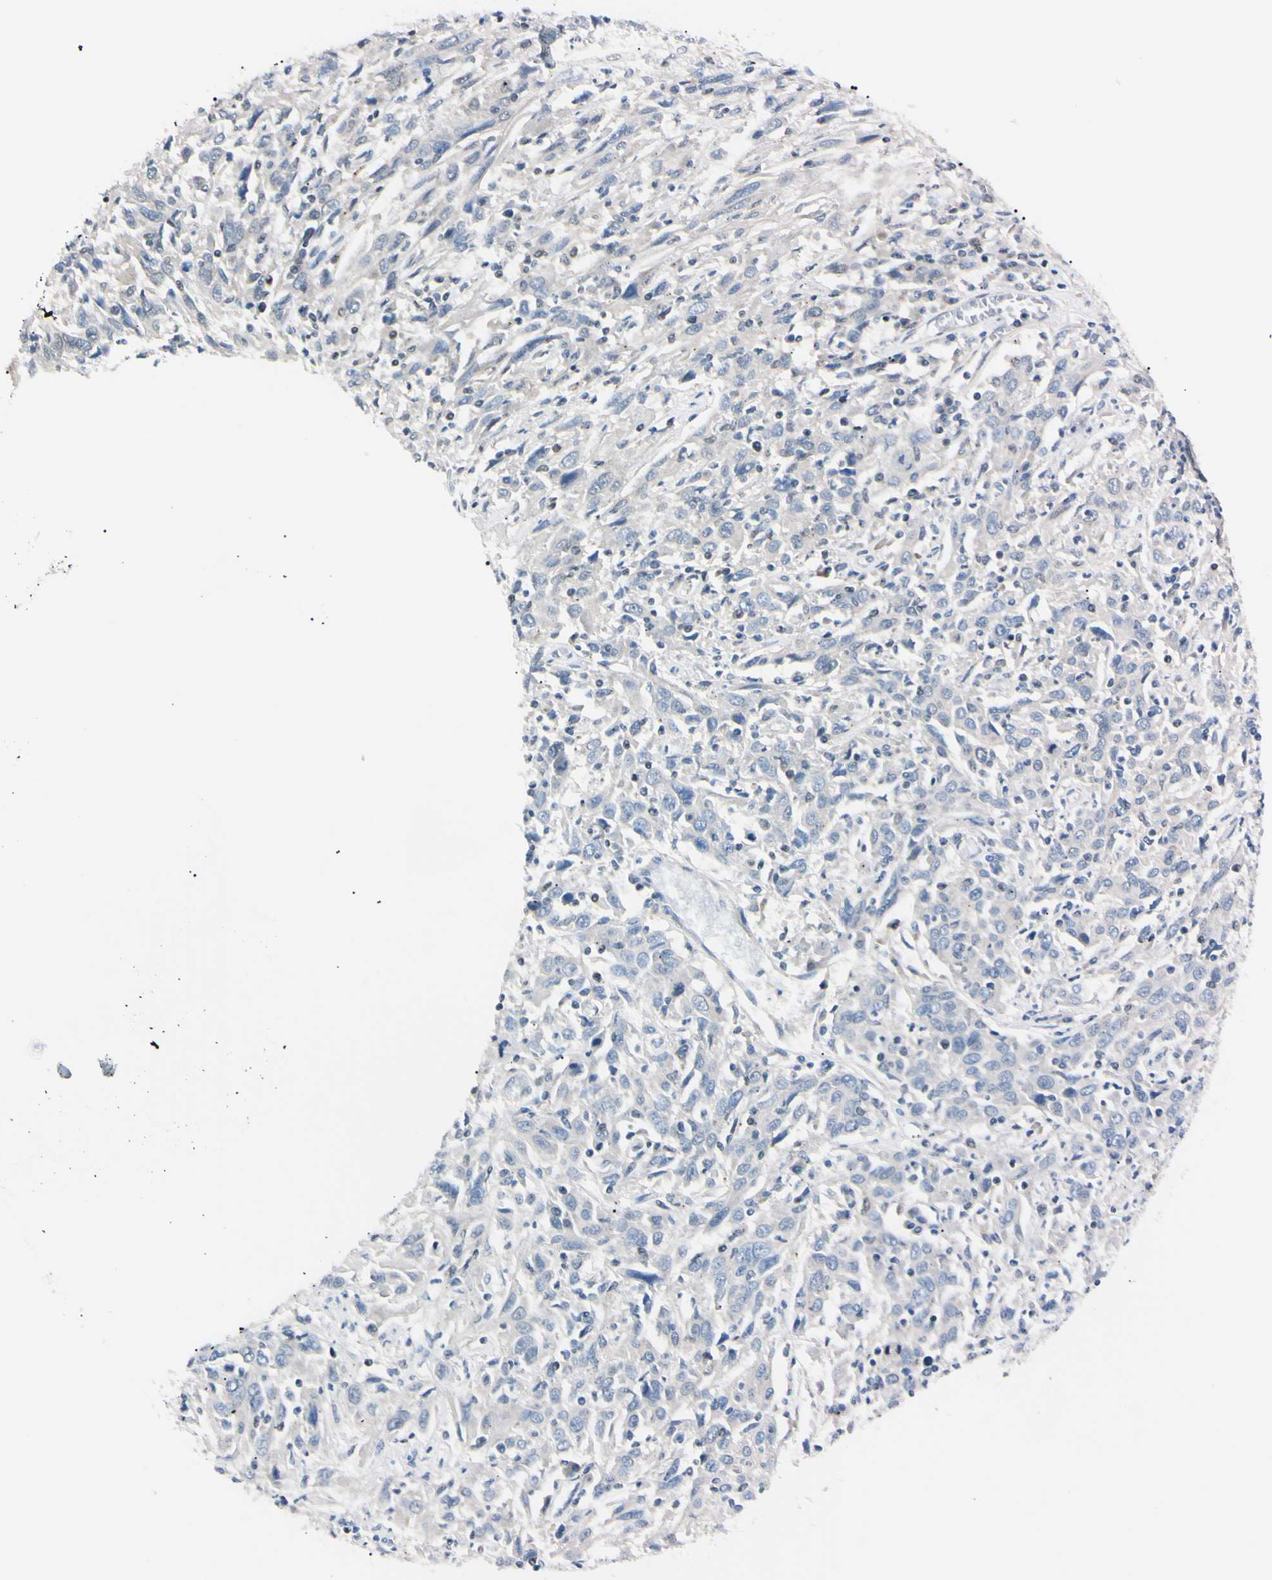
{"staining": {"intensity": "negative", "quantity": "none", "location": "none"}, "tissue": "cervical cancer", "cell_type": "Tumor cells", "image_type": "cancer", "snomed": [{"axis": "morphology", "description": "Squamous cell carcinoma, NOS"}, {"axis": "topography", "description": "Cervix"}], "caption": "Immunohistochemistry photomicrograph of cervical cancer stained for a protein (brown), which reveals no staining in tumor cells.", "gene": "C1orf174", "patient": {"sex": "female", "age": 46}}